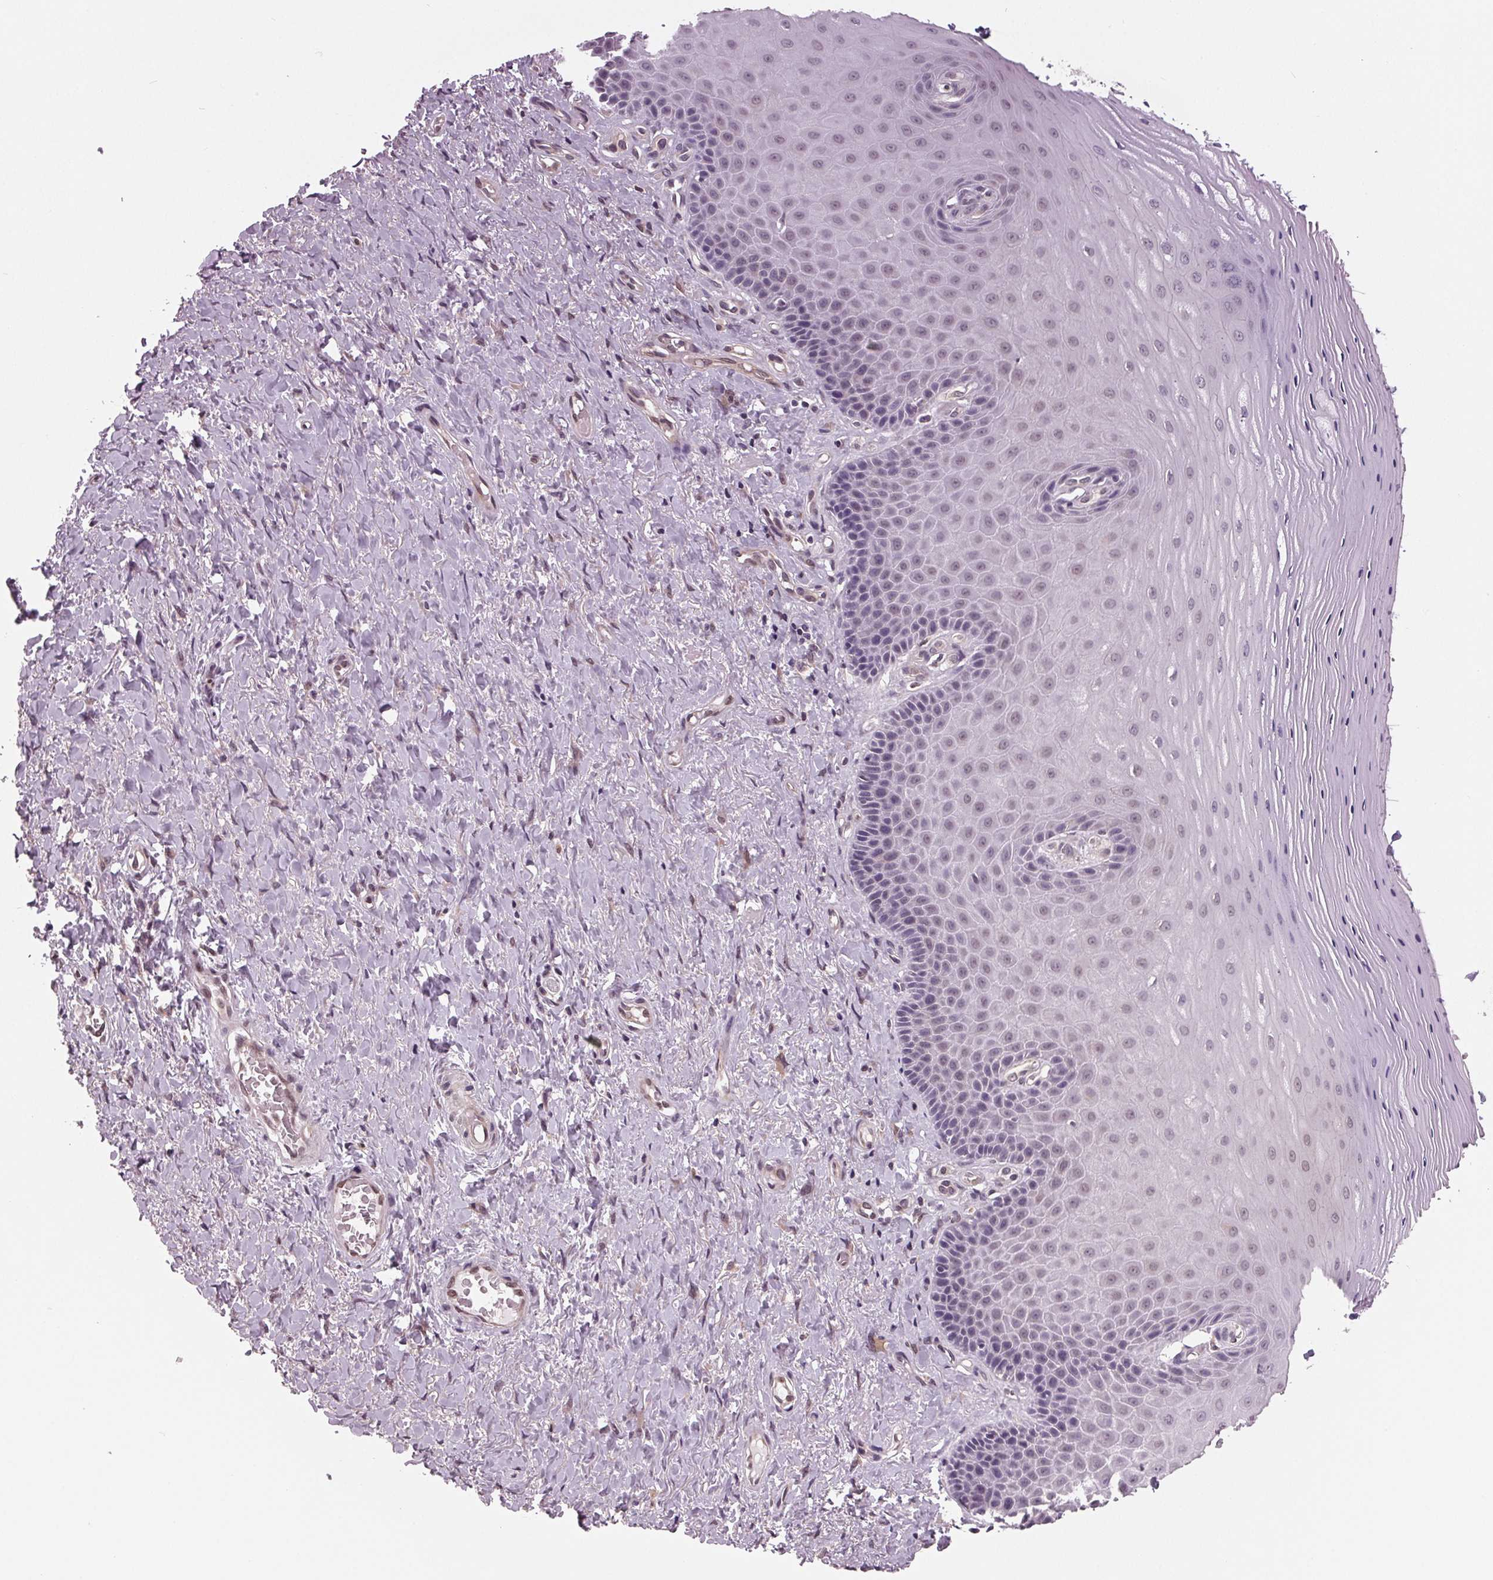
{"staining": {"intensity": "weak", "quantity": "25%-75%", "location": "nuclear"}, "tissue": "vagina", "cell_type": "Squamous epithelial cells", "image_type": "normal", "snomed": [{"axis": "morphology", "description": "Normal tissue, NOS"}, {"axis": "topography", "description": "Vagina"}], "caption": "Immunohistochemical staining of benign vagina displays low levels of weak nuclear positivity in approximately 25%-75% of squamous epithelial cells.", "gene": "STAT3", "patient": {"sex": "female", "age": 83}}